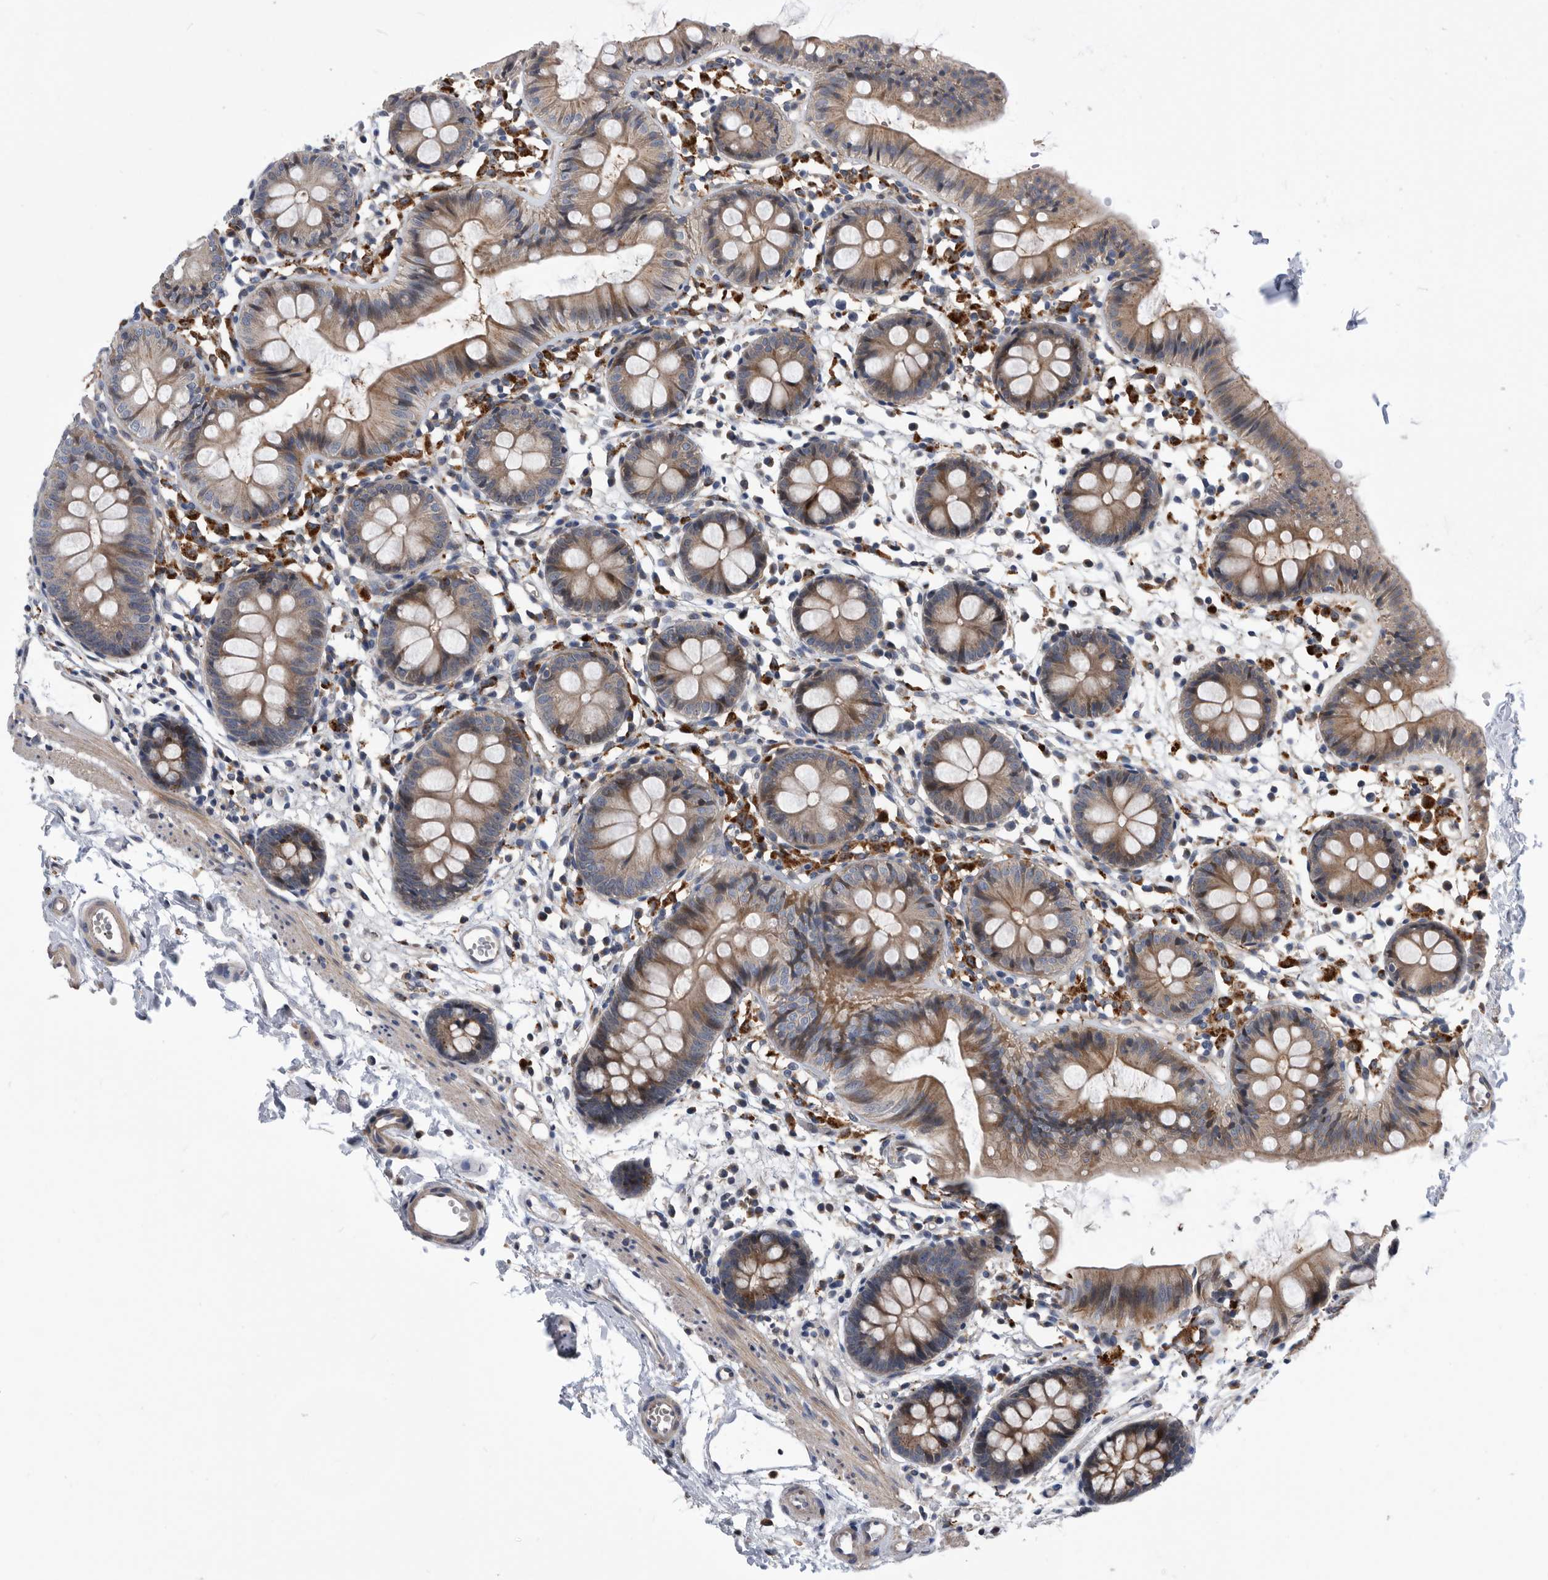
{"staining": {"intensity": "moderate", "quantity": ">75%", "location": "cytoplasmic/membranous"}, "tissue": "colon", "cell_type": "Endothelial cells", "image_type": "normal", "snomed": [{"axis": "morphology", "description": "Normal tissue, NOS"}, {"axis": "topography", "description": "Colon"}], "caption": "Normal colon displays moderate cytoplasmic/membranous positivity in about >75% of endothelial cells.", "gene": "BAIAP3", "patient": {"sex": "male", "age": 56}}